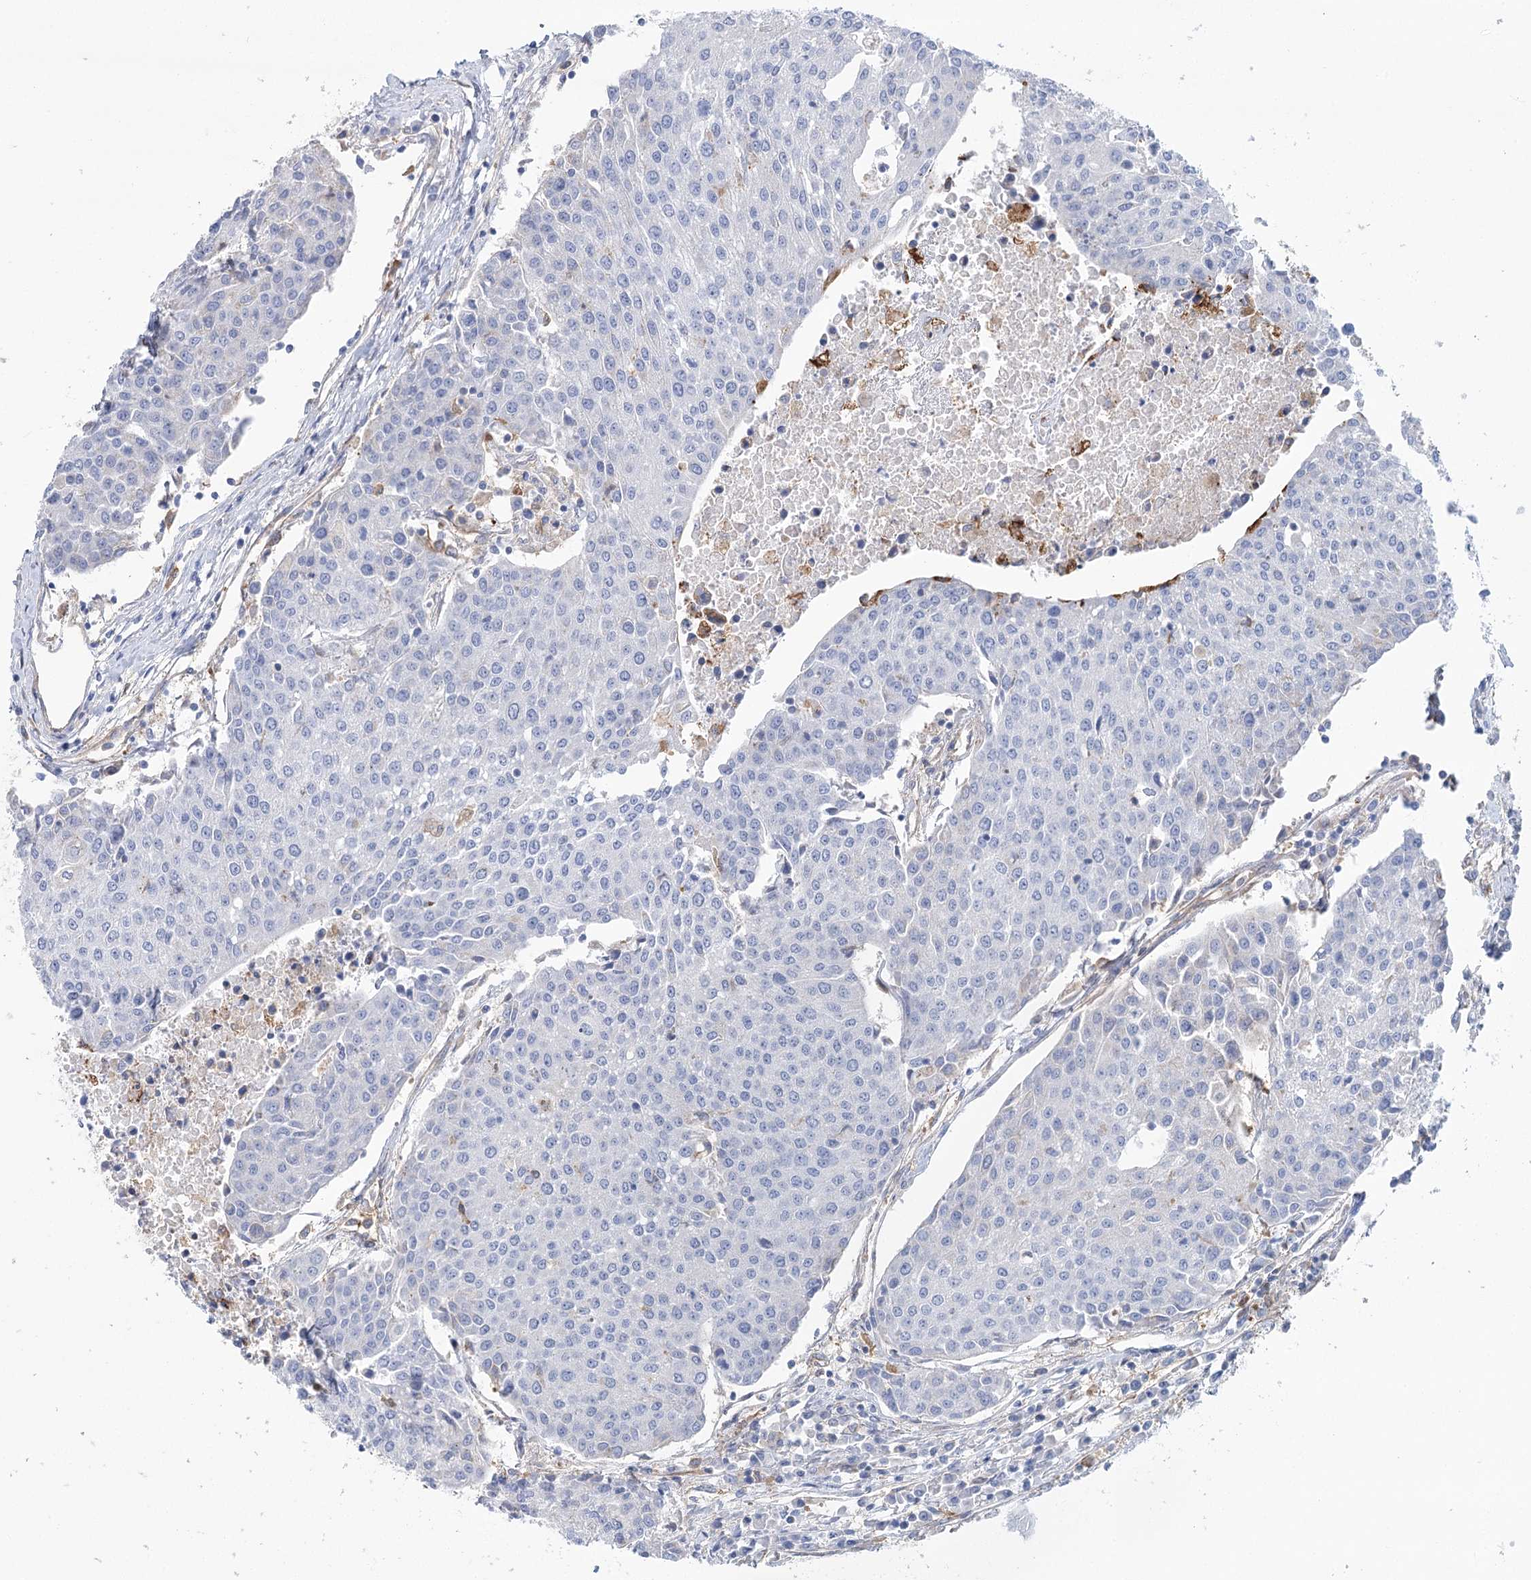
{"staining": {"intensity": "negative", "quantity": "none", "location": "none"}, "tissue": "urothelial cancer", "cell_type": "Tumor cells", "image_type": "cancer", "snomed": [{"axis": "morphology", "description": "Urothelial carcinoma, High grade"}, {"axis": "topography", "description": "Urinary bladder"}], "caption": "A high-resolution micrograph shows IHC staining of urothelial cancer, which reveals no significant expression in tumor cells. The staining was performed using DAB (3,3'-diaminobenzidine) to visualize the protein expression in brown, while the nuclei were stained in blue with hematoxylin (Magnification: 20x).", "gene": "GUSB", "patient": {"sex": "female", "age": 85}}